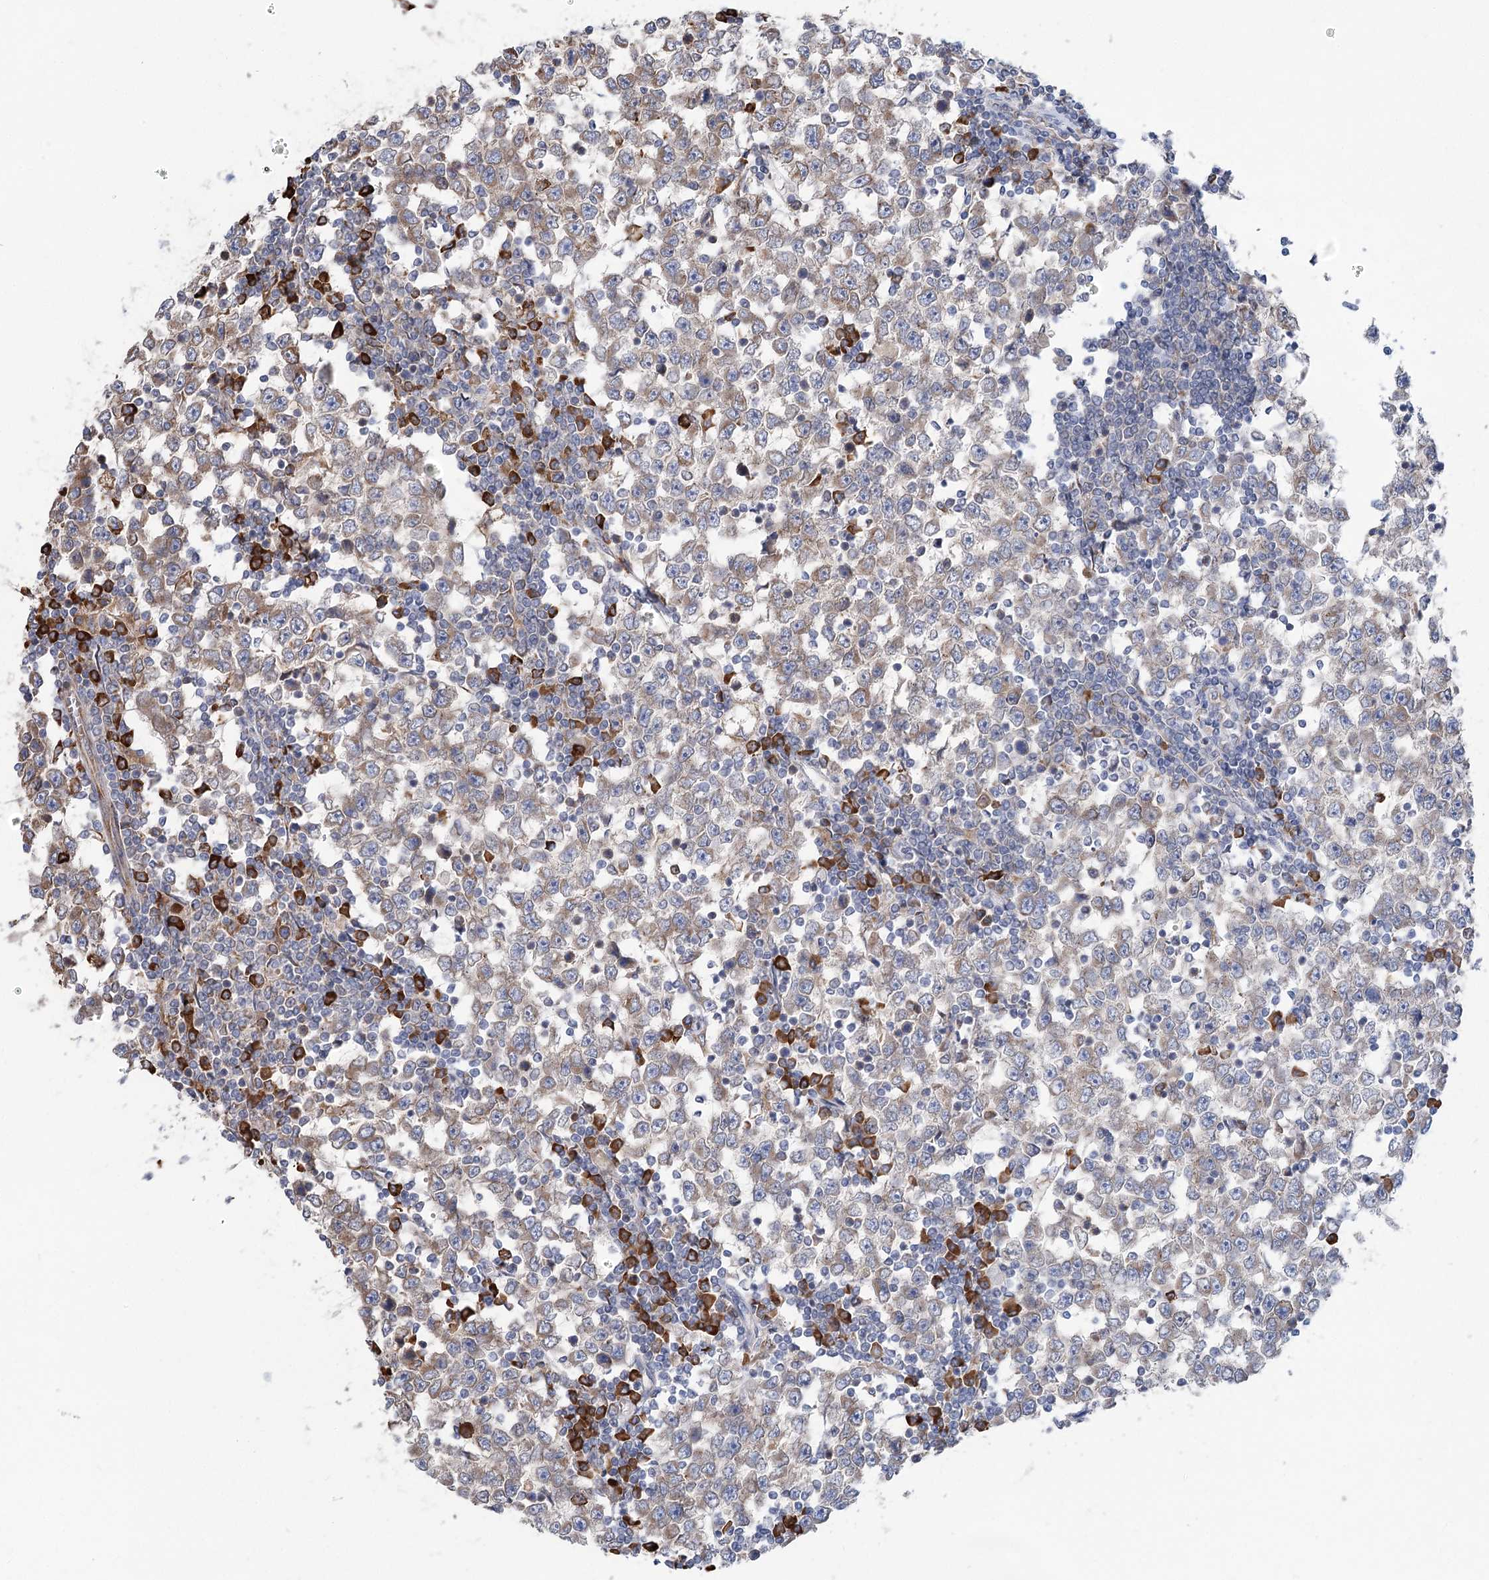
{"staining": {"intensity": "moderate", "quantity": "25%-75%", "location": "cytoplasmic/membranous"}, "tissue": "testis cancer", "cell_type": "Tumor cells", "image_type": "cancer", "snomed": [{"axis": "morphology", "description": "Seminoma, NOS"}, {"axis": "topography", "description": "Testis"}], "caption": "This histopathology image demonstrates immunohistochemistry (IHC) staining of human seminoma (testis), with medium moderate cytoplasmic/membranous staining in about 25%-75% of tumor cells.", "gene": "METTL24", "patient": {"sex": "male", "age": 65}}